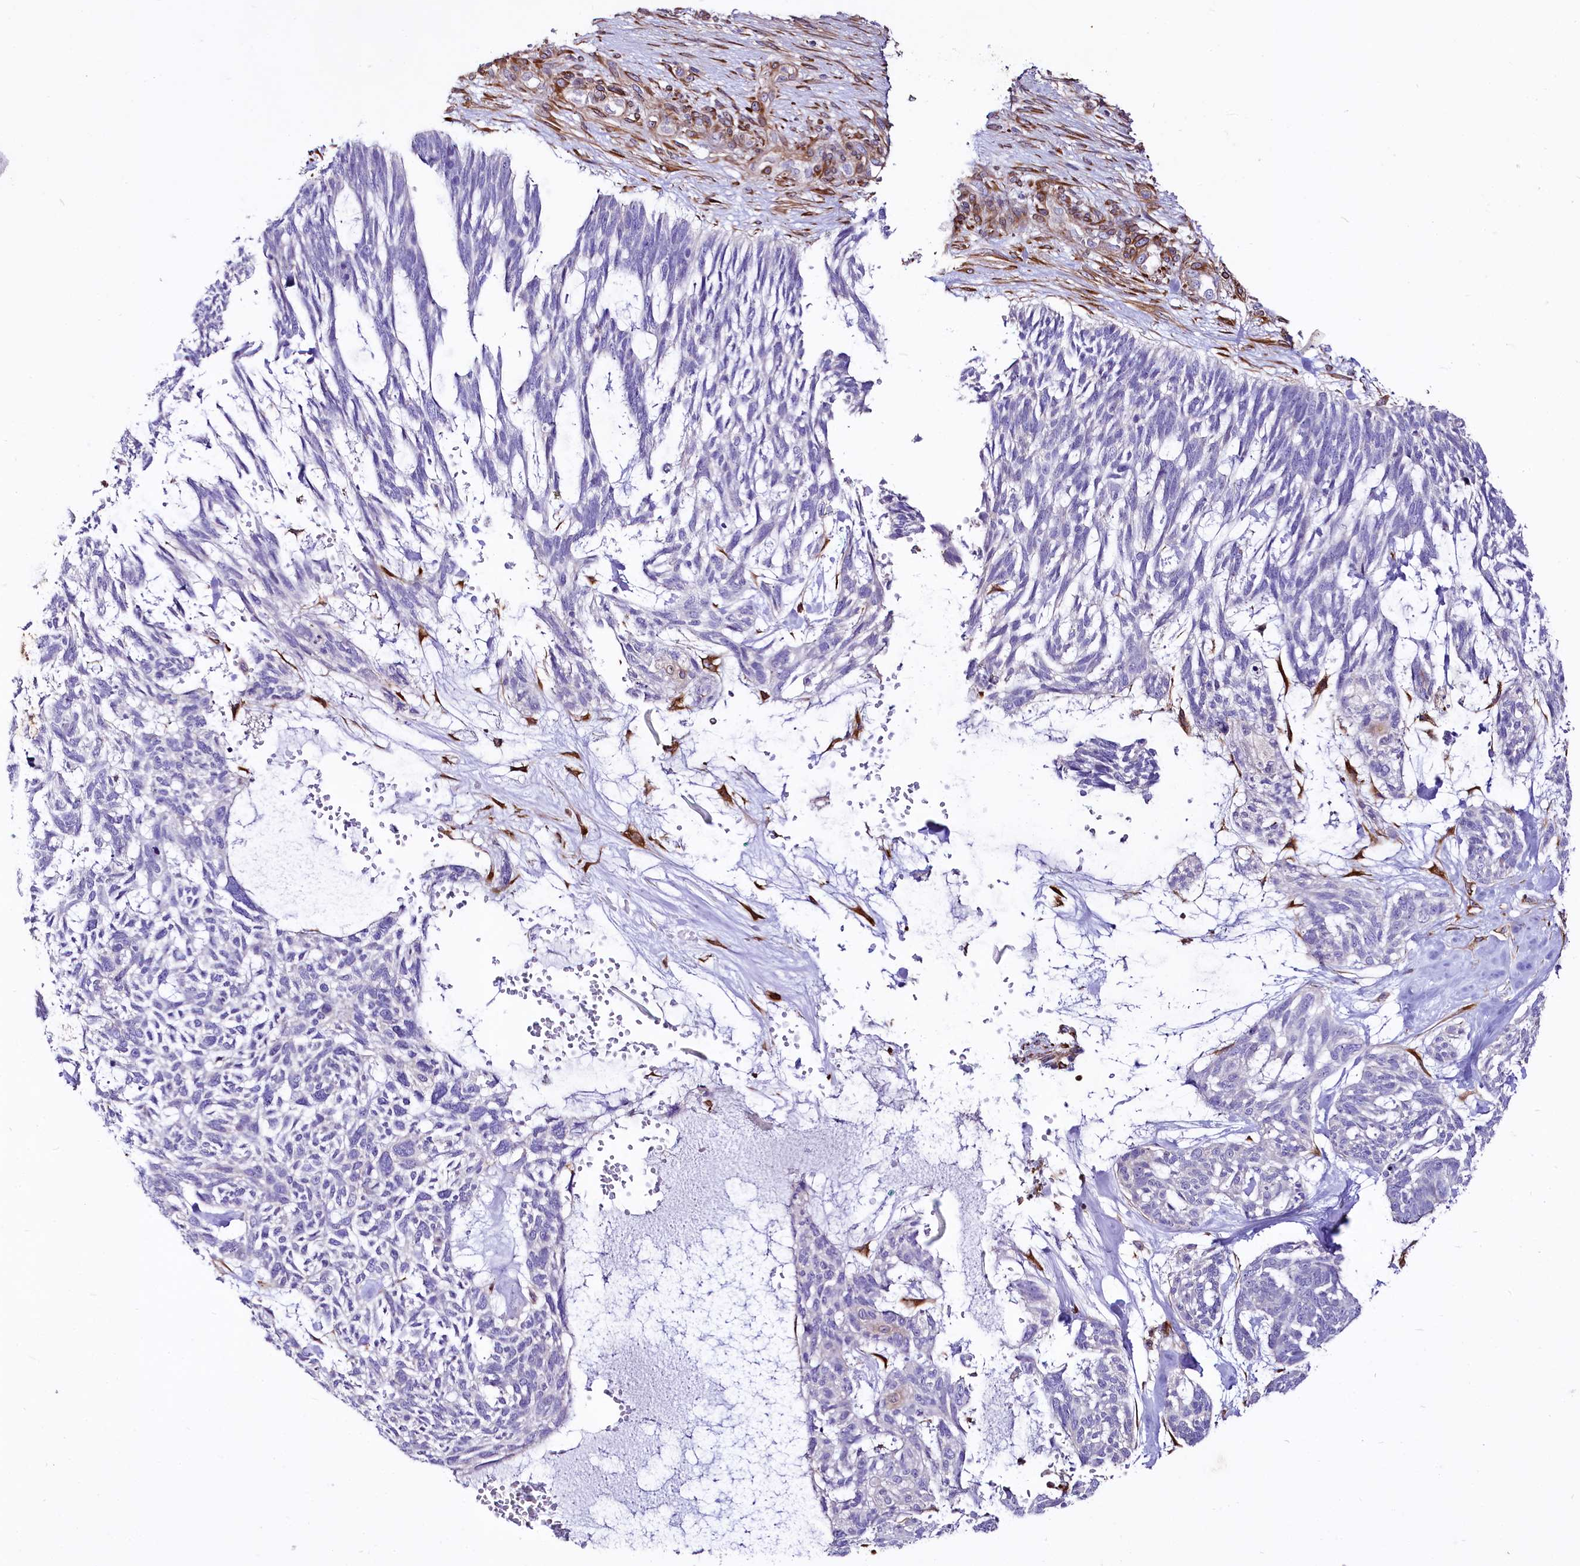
{"staining": {"intensity": "negative", "quantity": "none", "location": "none"}, "tissue": "skin cancer", "cell_type": "Tumor cells", "image_type": "cancer", "snomed": [{"axis": "morphology", "description": "Basal cell carcinoma"}, {"axis": "topography", "description": "Skin"}], "caption": "There is no significant expression in tumor cells of skin cancer (basal cell carcinoma).", "gene": "FCHSD2", "patient": {"sex": "male", "age": 88}}